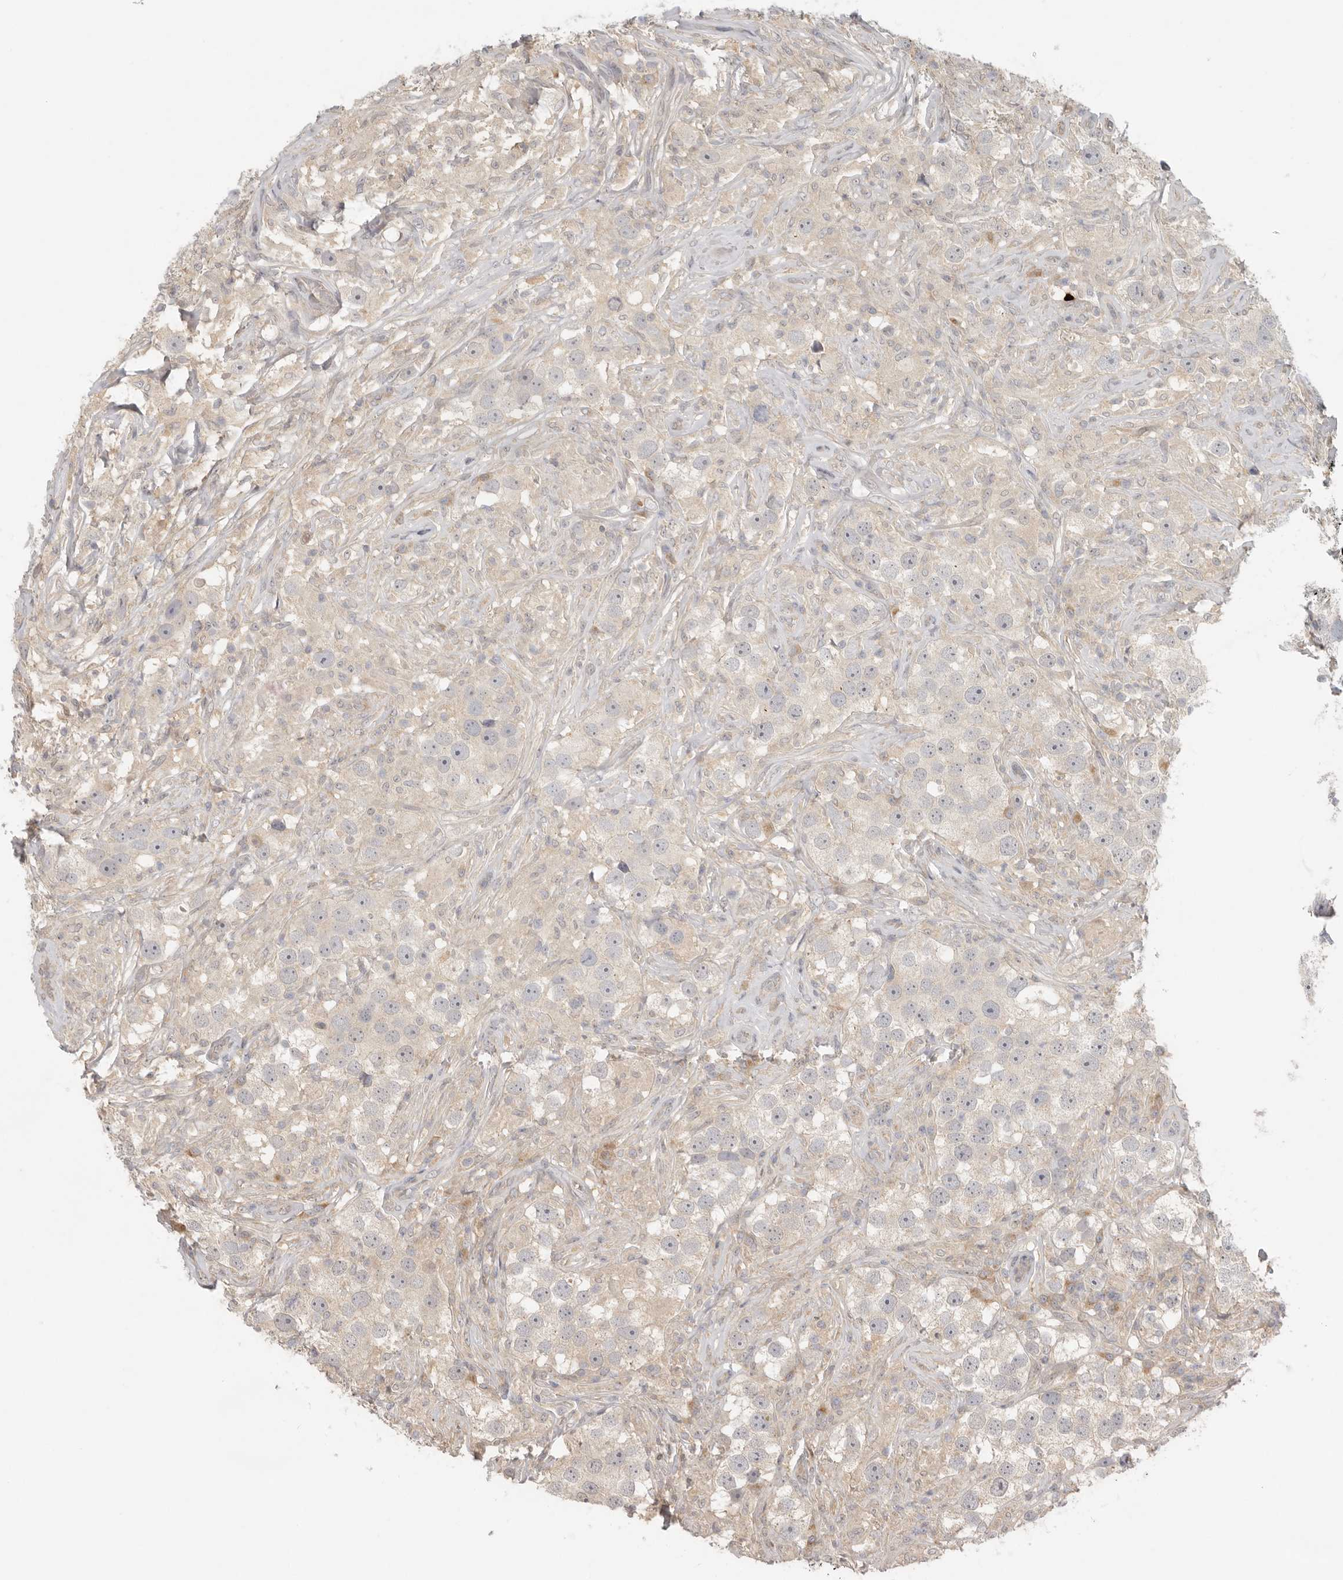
{"staining": {"intensity": "negative", "quantity": "none", "location": "none"}, "tissue": "testis cancer", "cell_type": "Tumor cells", "image_type": "cancer", "snomed": [{"axis": "morphology", "description": "Seminoma, NOS"}, {"axis": "topography", "description": "Testis"}], "caption": "The histopathology image reveals no significant positivity in tumor cells of testis cancer.", "gene": "AHDC1", "patient": {"sex": "male", "age": 49}}